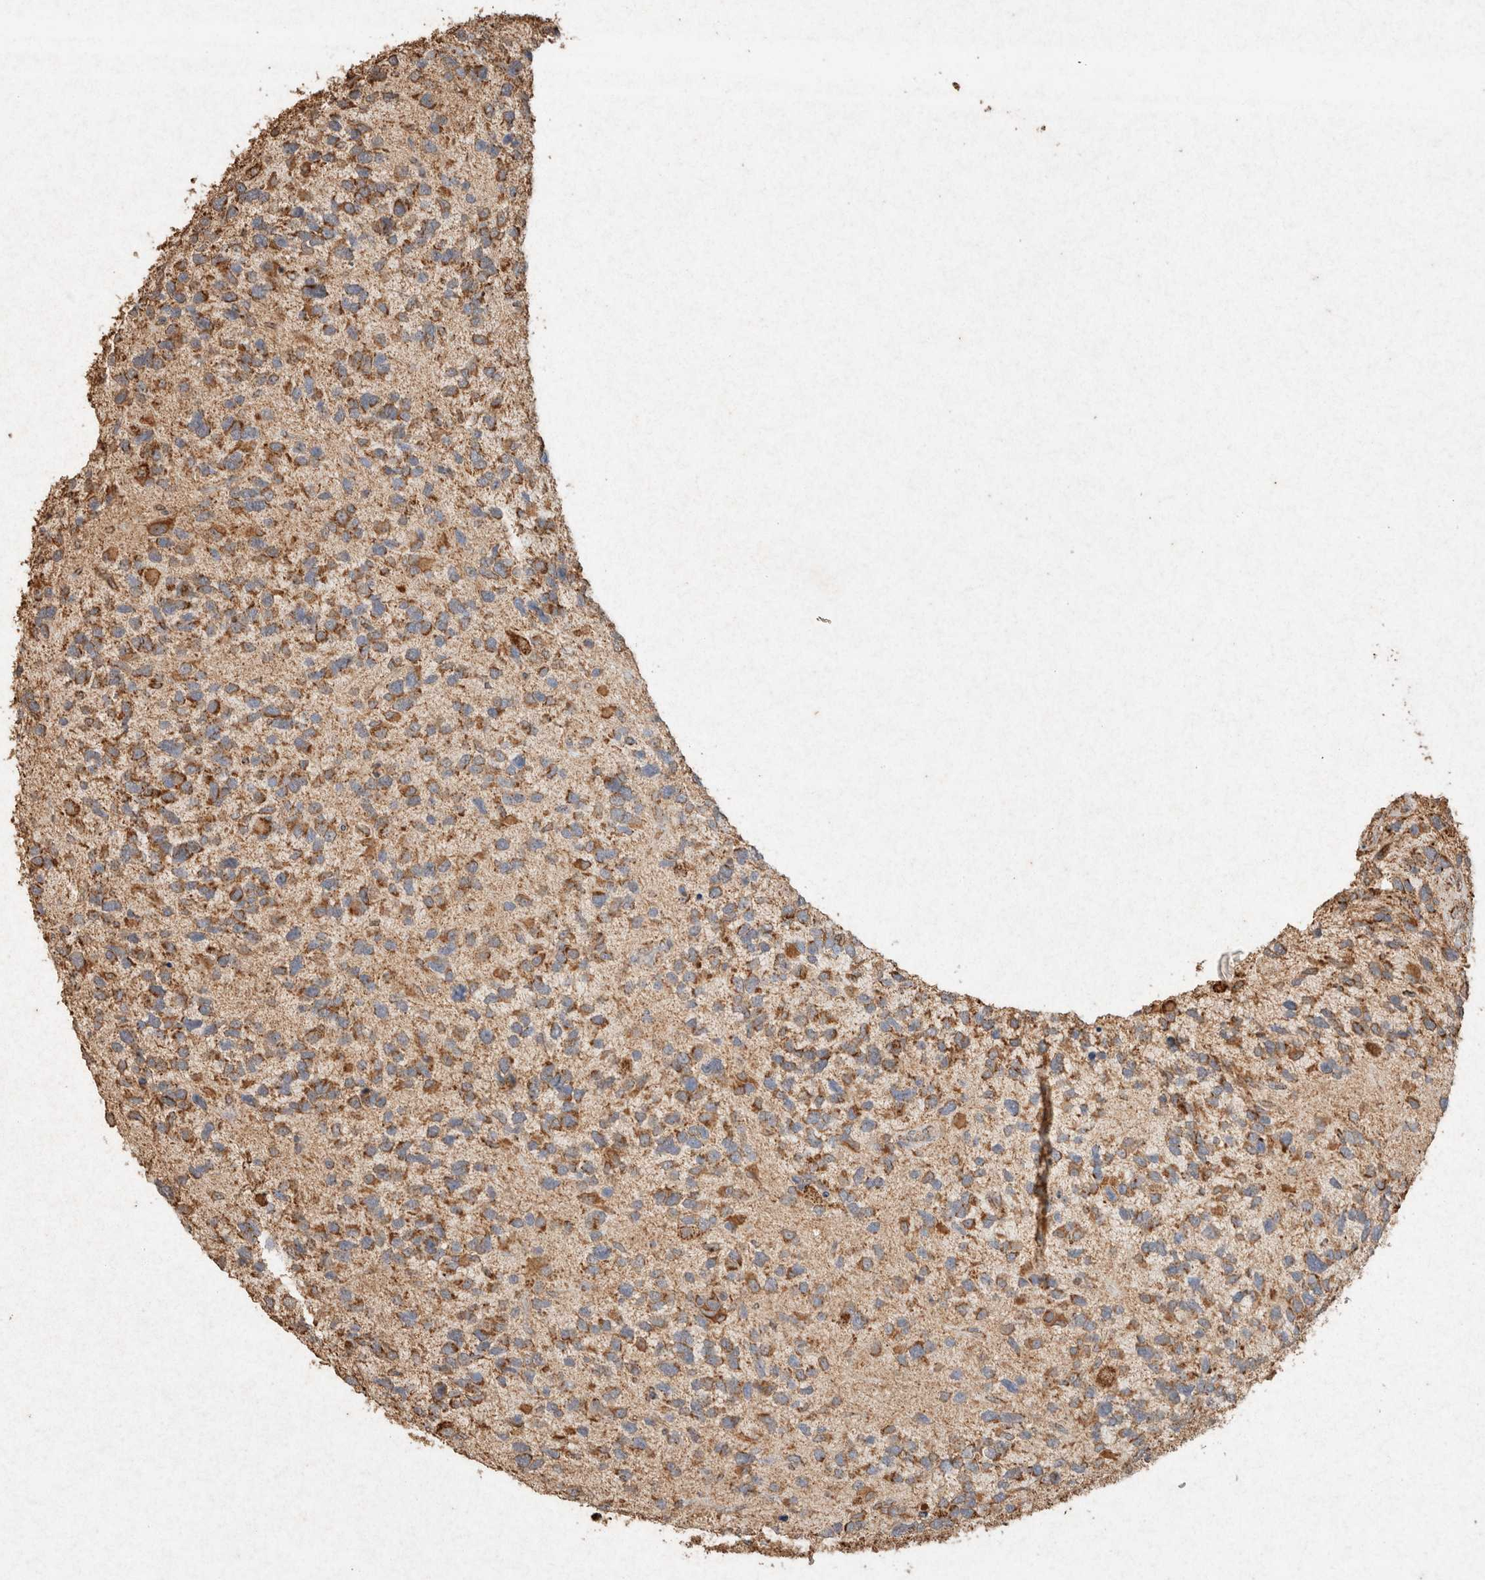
{"staining": {"intensity": "moderate", "quantity": ">75%", "location": "cytoplasmic/membranous"}, "tissue": "glioma", "cell_type": "Tumor cells", "image_type": "cancer", "snomed": [{"axis": "morphology", "description": "Glioma, malignant, High grade"}, {"axis": "topography", "description": "Brain"}], "caption": "IHC (DAB) staining of glioma shows moderate cytoplasmic/membranous protein positivity in approximately >75% of tumor cells.", "gene": "SDC2", "patient": {"sex": "female", "age": 58}}